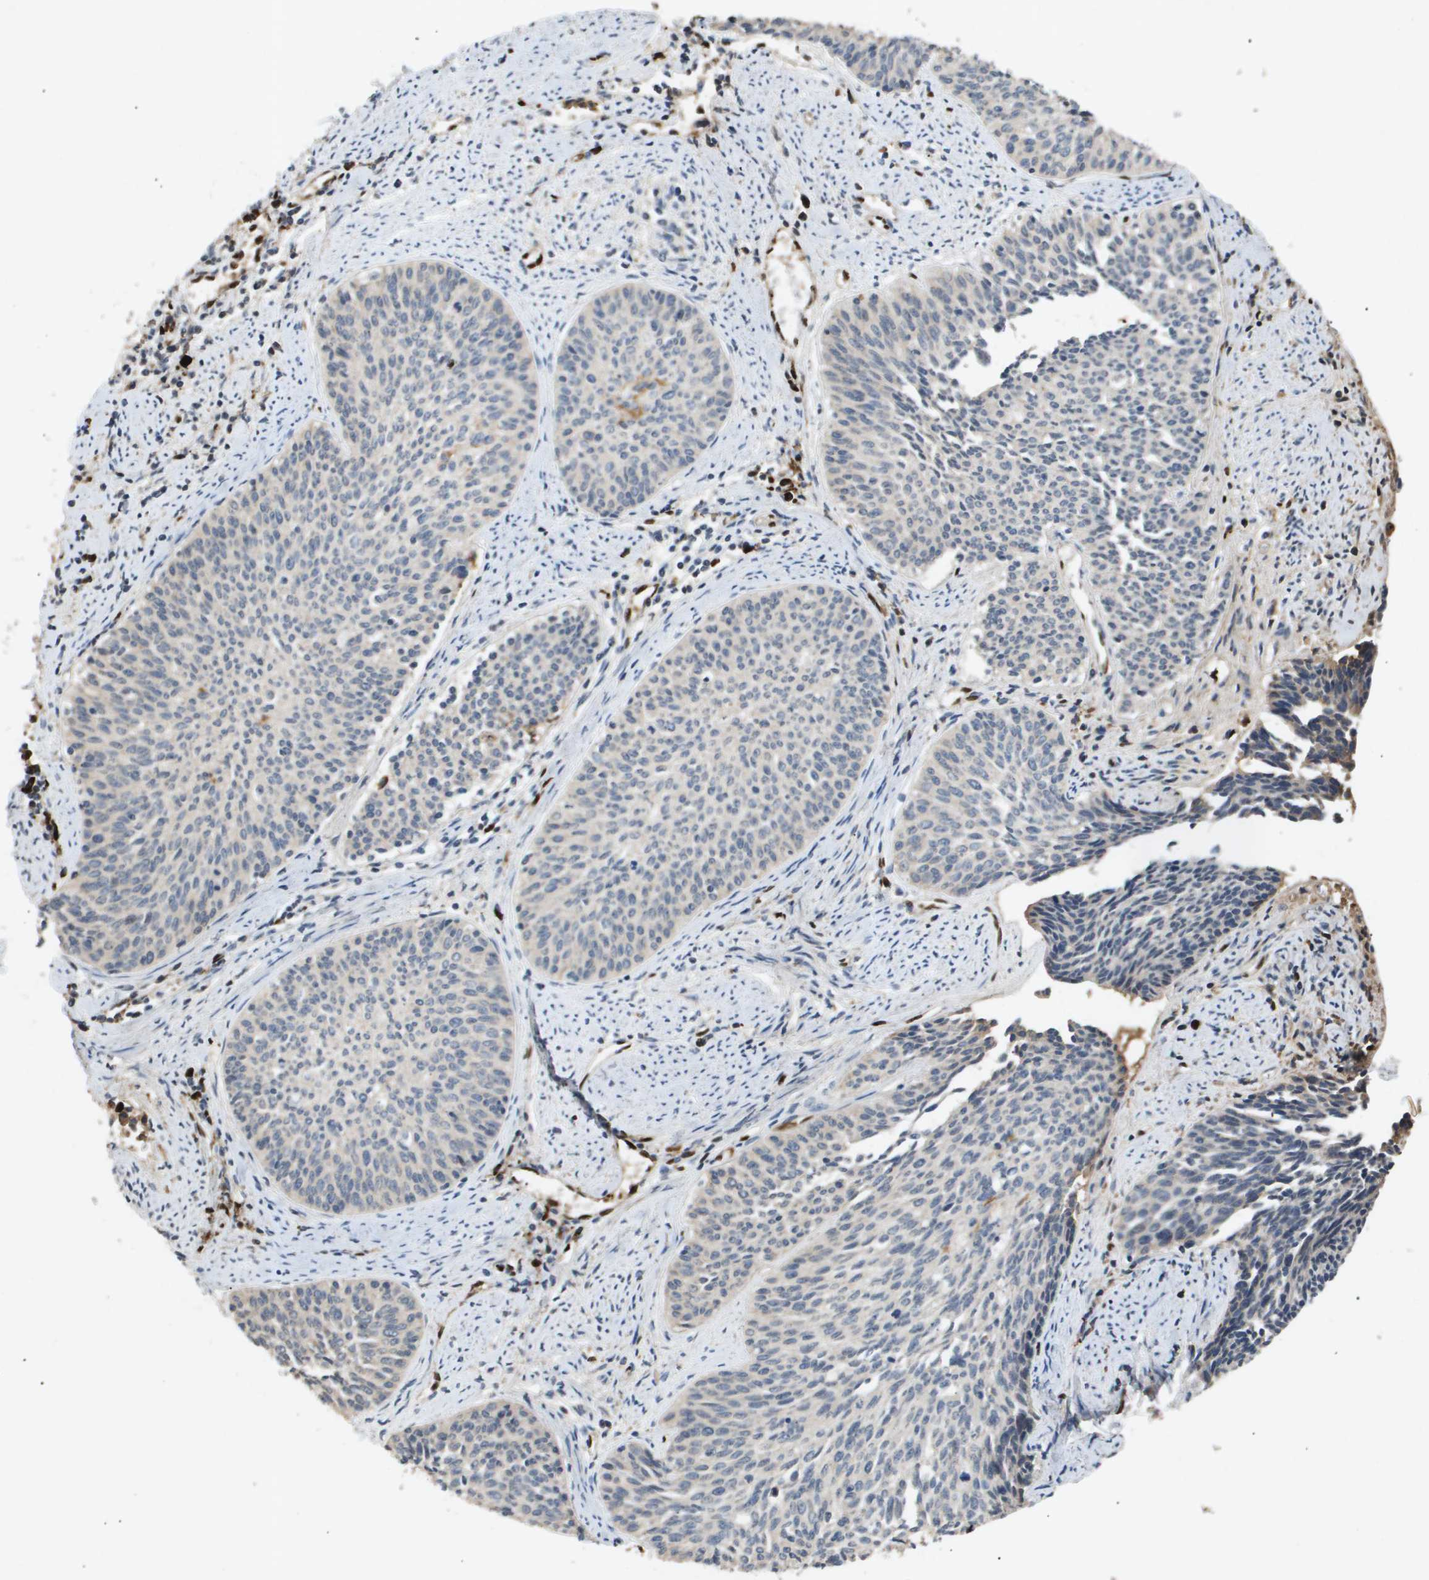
{"staining": {"intensity": "negative", "quantity": "none", "location": "none"}, "tissue": "cervical cancer", "cell_type": "Tumor cells", "image_type": "cancer", "snomed": [{"axis": "morphology", "description": "Squamous cell carcinoma, NOS"}, {"axis": "topography", "description": "Cervix"}], "caption": "Immunohistochemistry (IHC) of squamous cell carcinoma (cervical) displays no expression in tumor cells.", "gene": "ERG", "patient": {"sex": "female", "age": 55}}